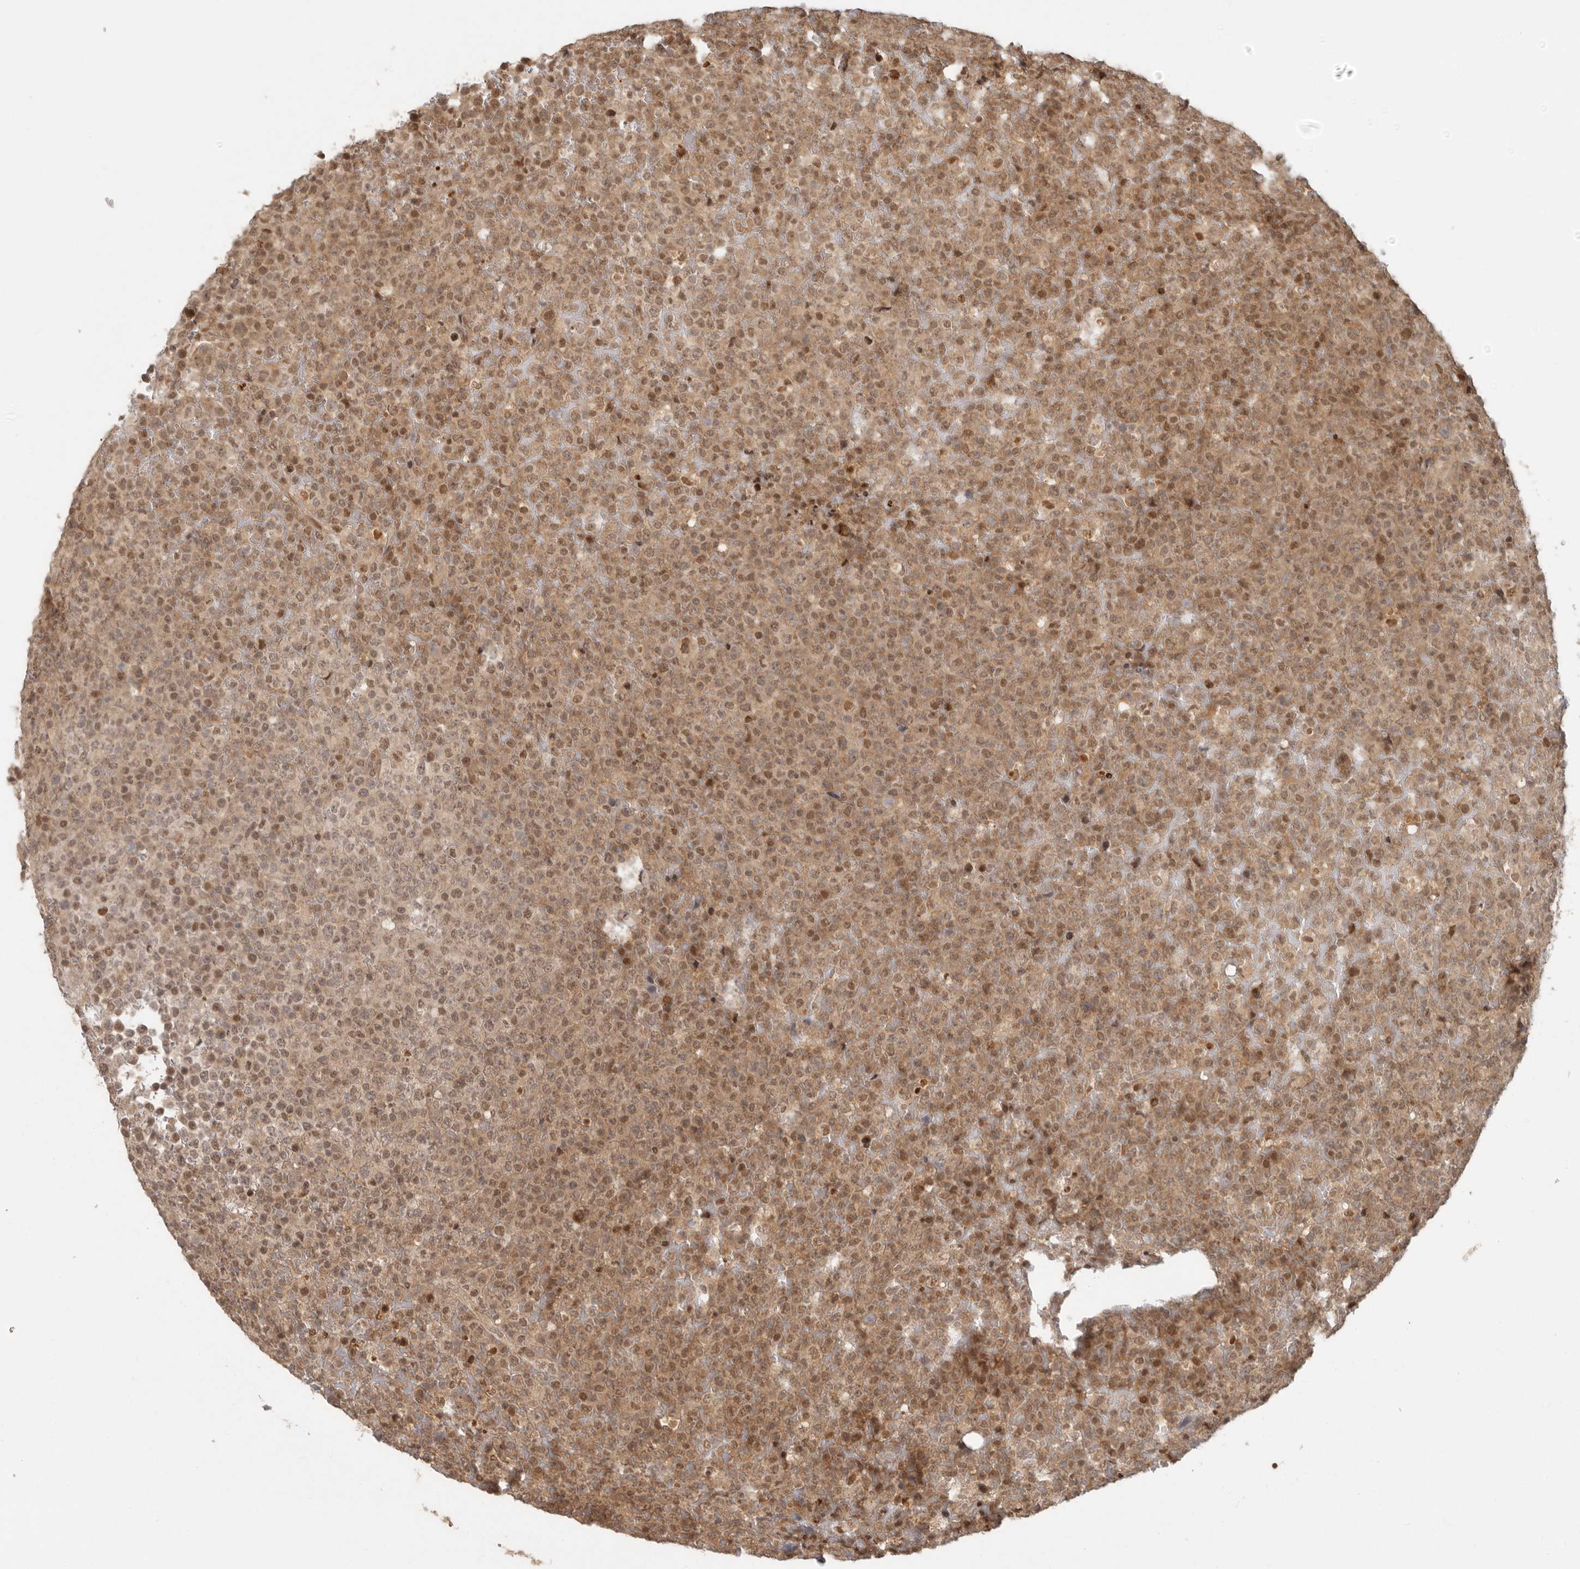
{"staining": {"intensity": "moderate", "quantity": "25%-75%", "location": "cytoplasmic/membranous,nuclear"}, "tissue": "lymphoma", "cell_type": "Tumor cells", "image_type": "cancer", "snomed": [{"axis": "morphology", "description": "Malignant lymphoma, non-Hodgkin's type, High grade"}, {"axis": "topography", "description": "Lymph node"}], "caption": "The immunohistochemical stain highlights moderate cytoplasmic/membranous and nuclear positivity in tumor cells of high-grade malignant lymphoma, non-Hodgkin's type tissue.", "gene": "PSMA5", "patient": {"sex": "male", "age": 13}}